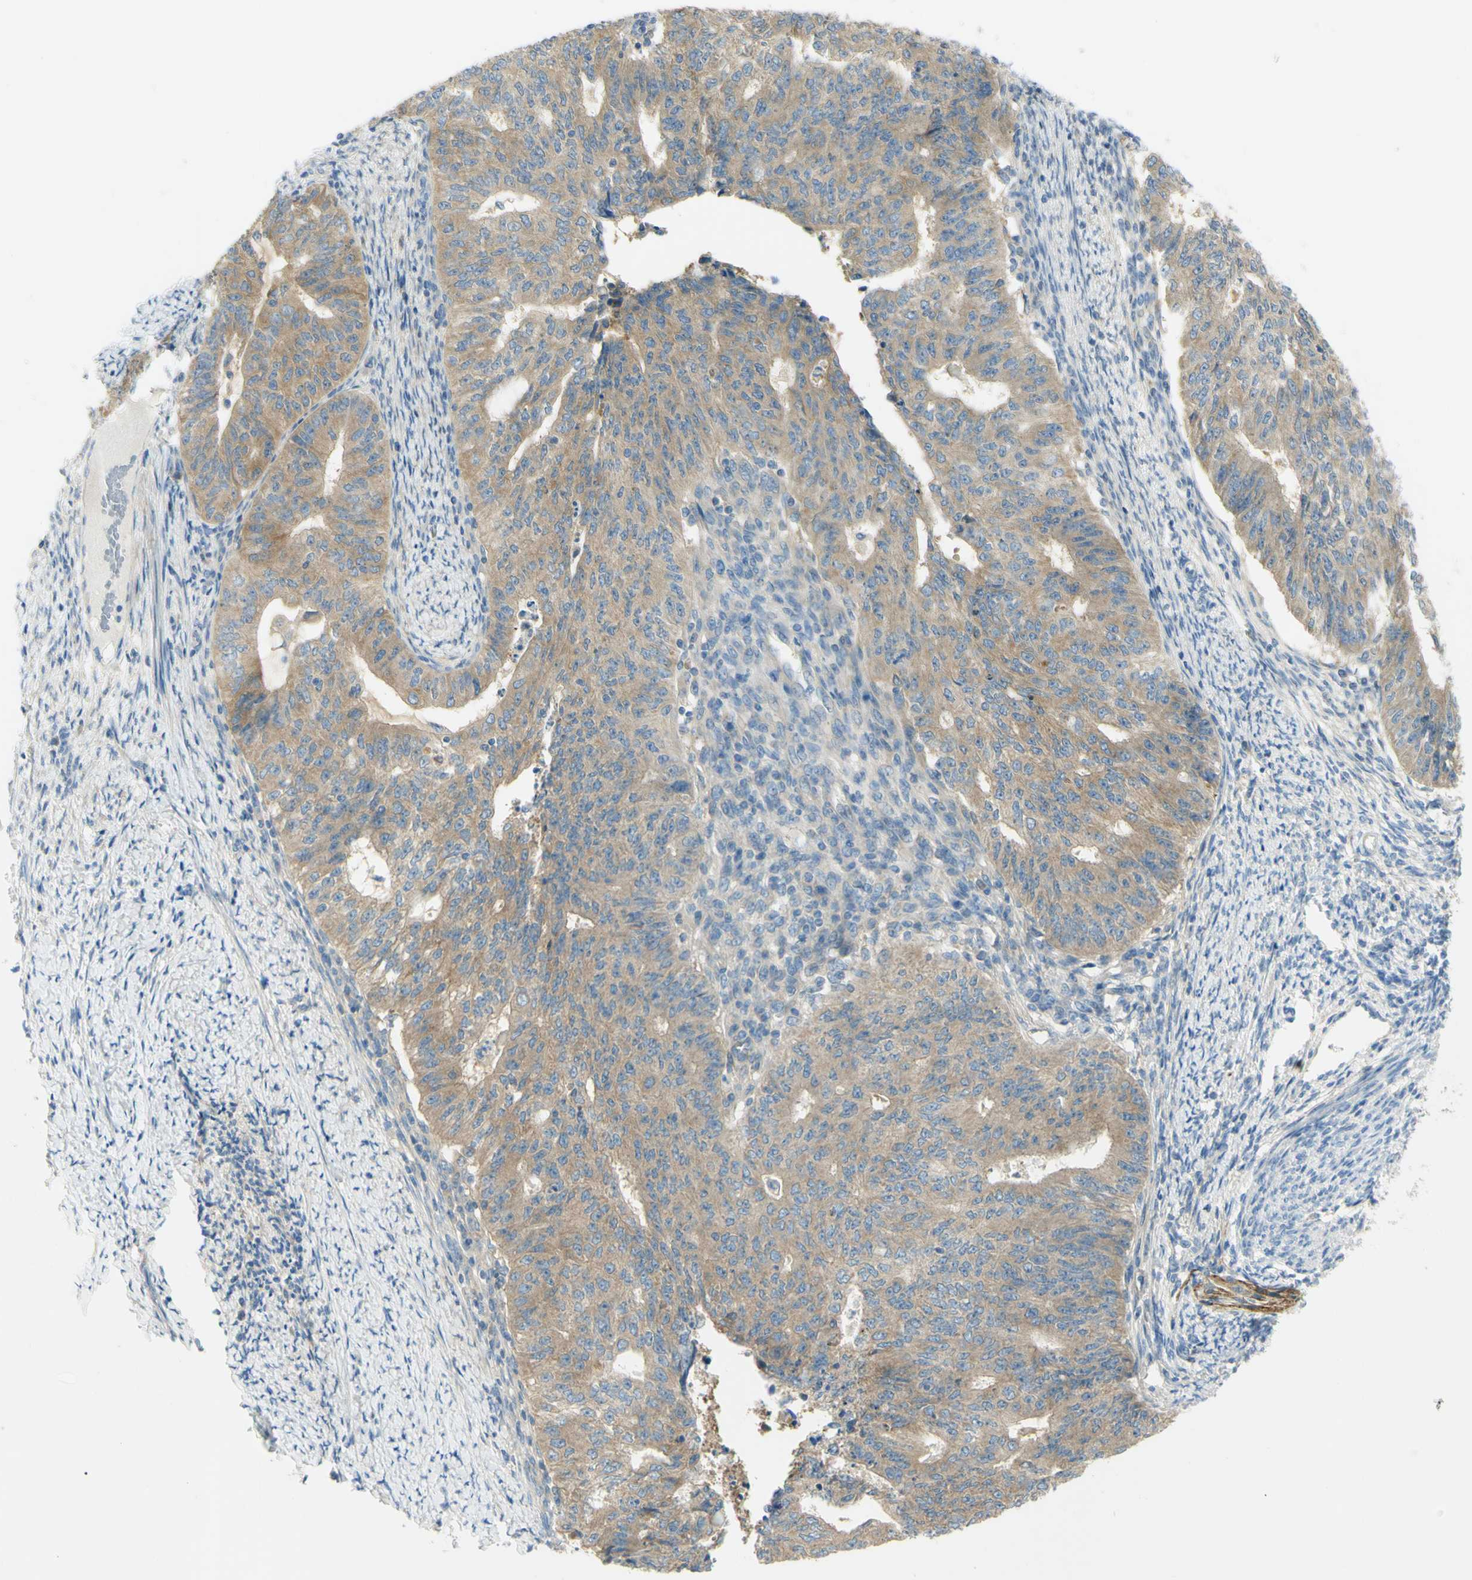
{"staining": {"intensity": "moderate", "quantity": ">75%", "location": "cytoplasmic/membranous"}, "tissue": "endometrial cancer", "cell_type": "Tumor cells", "image_type": "cancer", "snomed": [{"axis": "morphology", "description": "Adenocarcinoma, NOS"}, {"axis": "topography", "description": "Endometrium"}], "caption": "Human endometrial cancer (adenocarcinoma) stained with a protein marker displays moderate staining in tumor cells.", "gene": "GCNT3", "patient": {"sex": "female", "age": 32}}